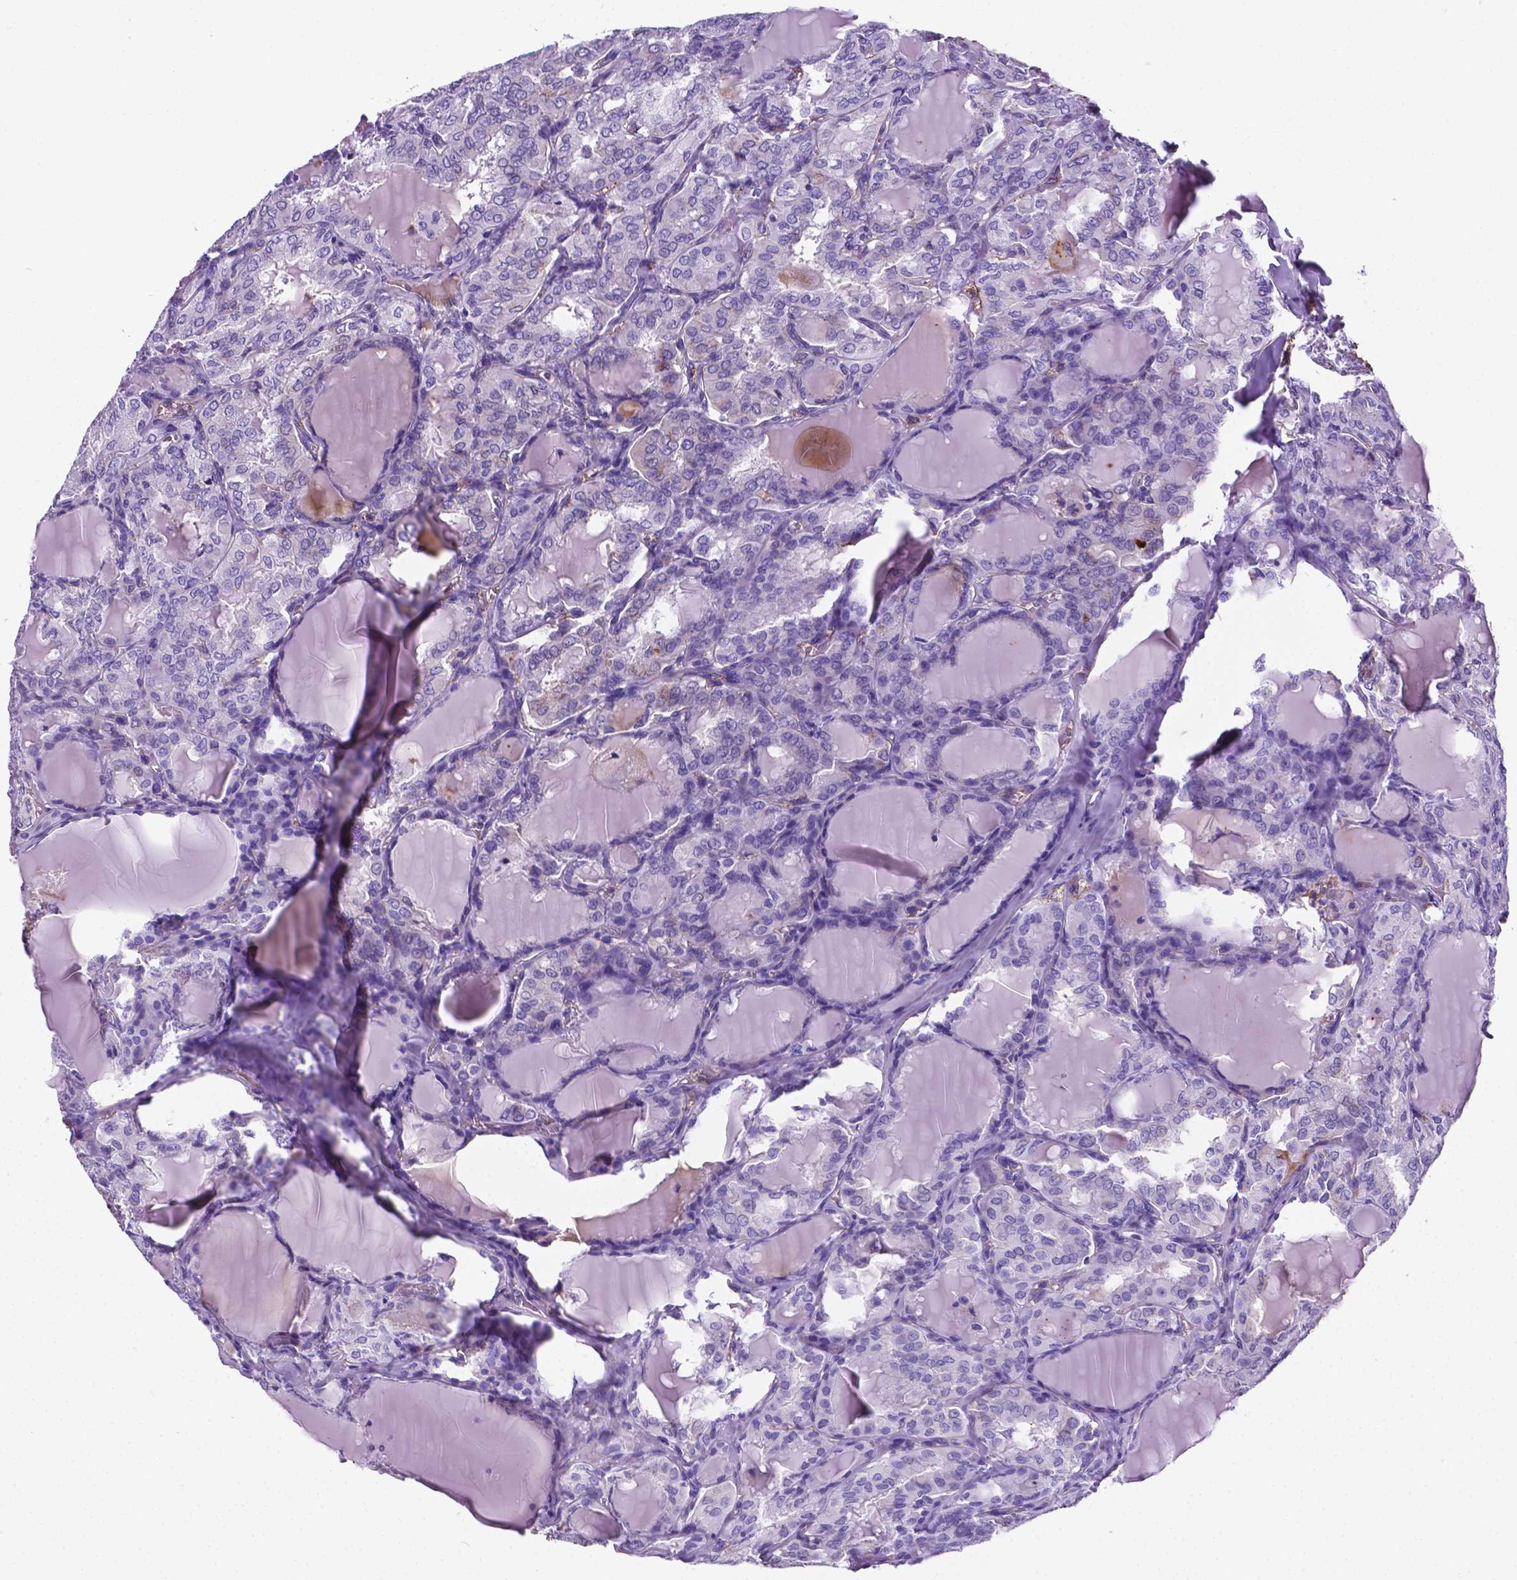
{"staining": {"intensity": "weak", "quantity": "<25%", "location": "cytoplasmic/membranous"}, "tissue": "thyroid cancer", "cell_type": "Tumor cells", "image_type": "cancer", "snomed": [{"axis": "morphology", "description": "Papillary adenocarcinoma, NOS"}, {"axis": "topography", "description": "Thyroid gland"}], "caption": "Tumor cells show no significant staining in papillary adenocarcinoma (thyroid). (DAB (3,3'-diaminobenzidine) immunohistochemistry with hematoxylin counter stain).", "gene": "APOE", "patient": {"sex": "male", "age": 20}}